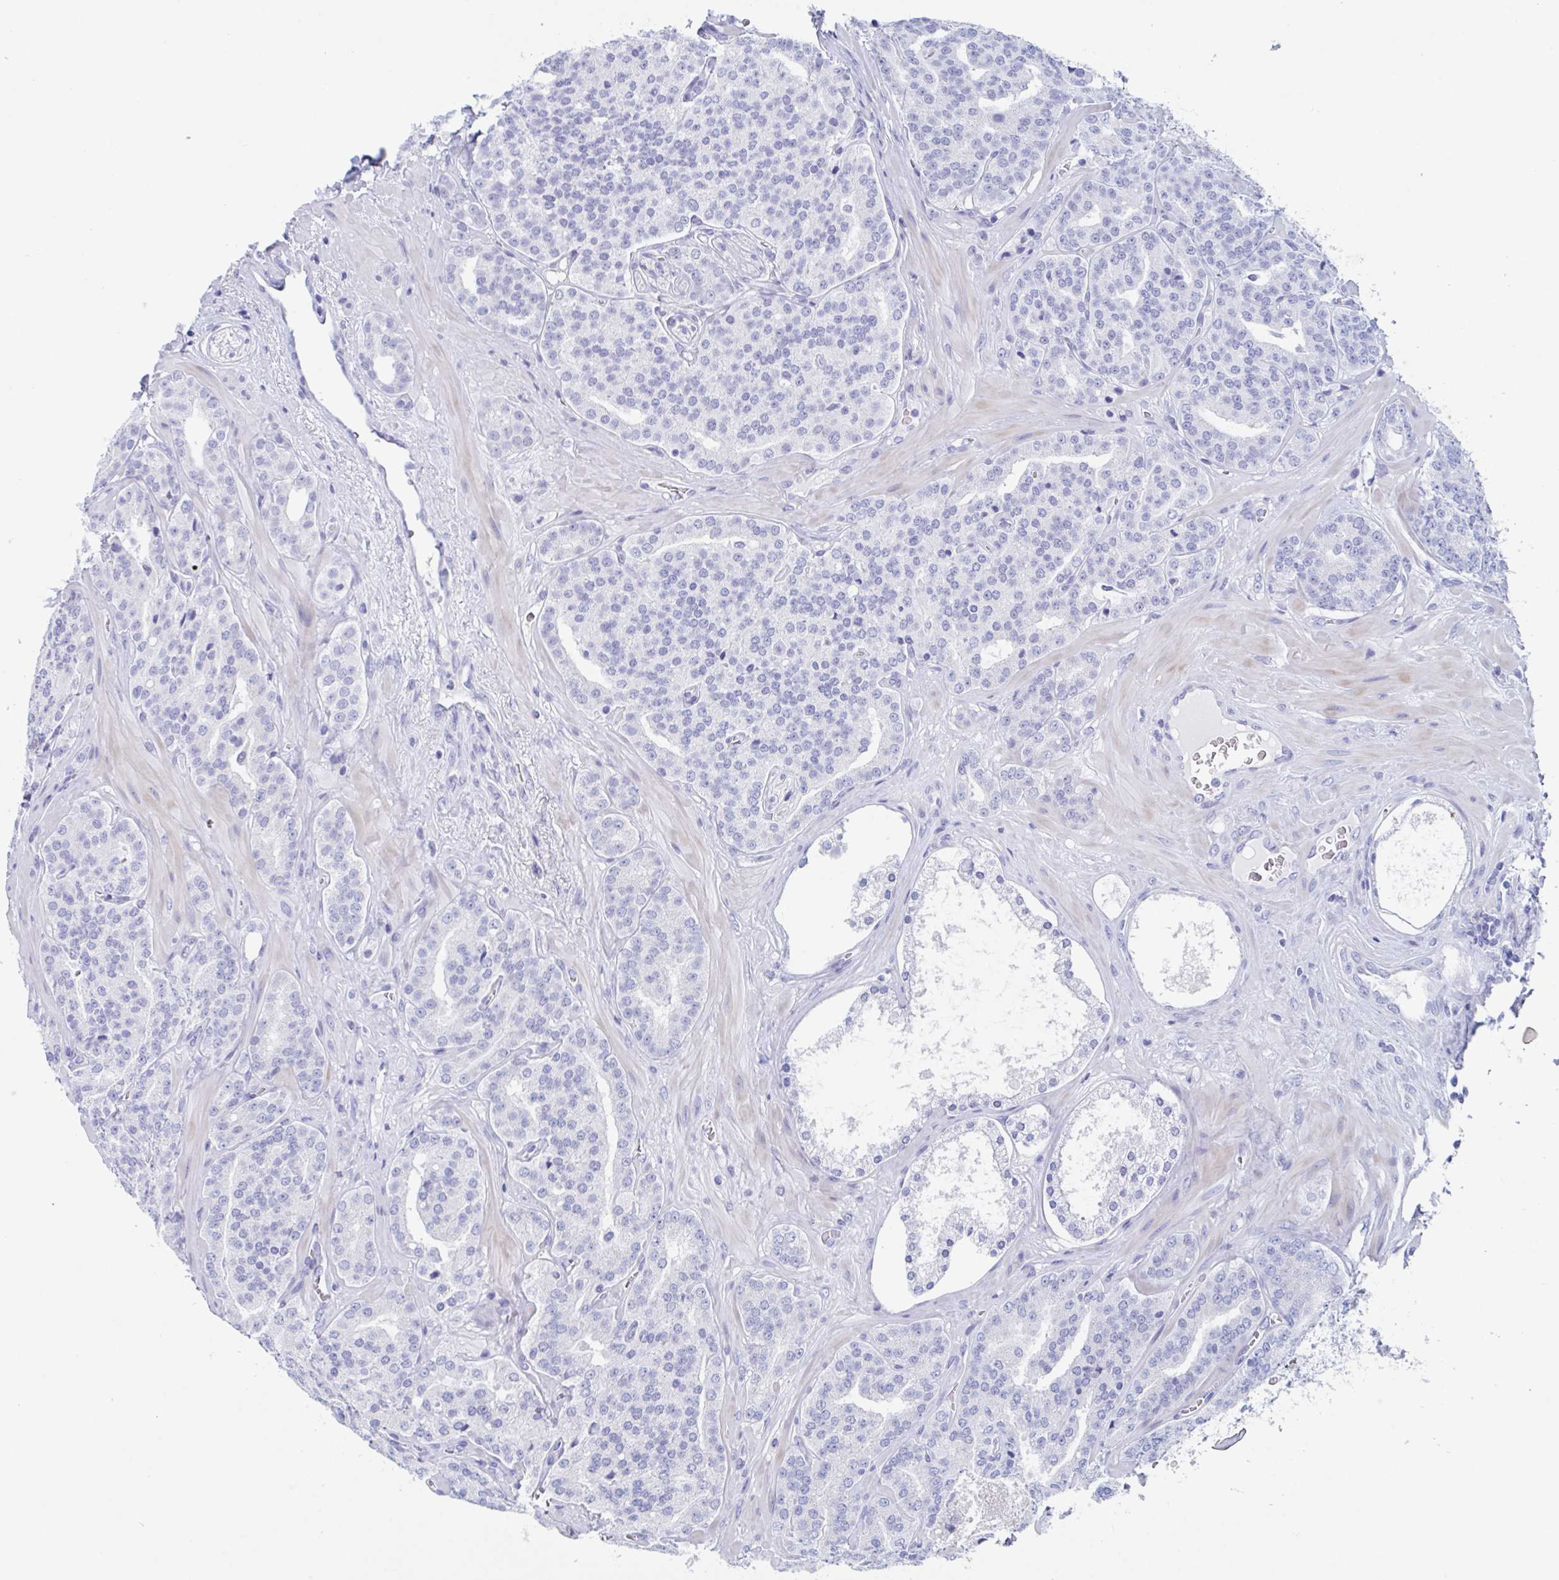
{"staining": {"intensity": "negative", "quantity": "none", "location": "none"}, "tissue": "prostate cancer", "cell_type": "Tumor cells", "image_type": "cancer", "snomed": [{"axis": "morphology", "description": "Adenocarcinoma, High grade"}, {"axis": "topography", "description": "Prostate"}], "caption": "DAB (3,3'-diaminobenzidine) immunohistochemical staining of prostate high-grade adenocarcinoma shows no significant expression in tumor cells.", "gene": "ZPBP", "patient": {"sex": "male", "age": 66}}